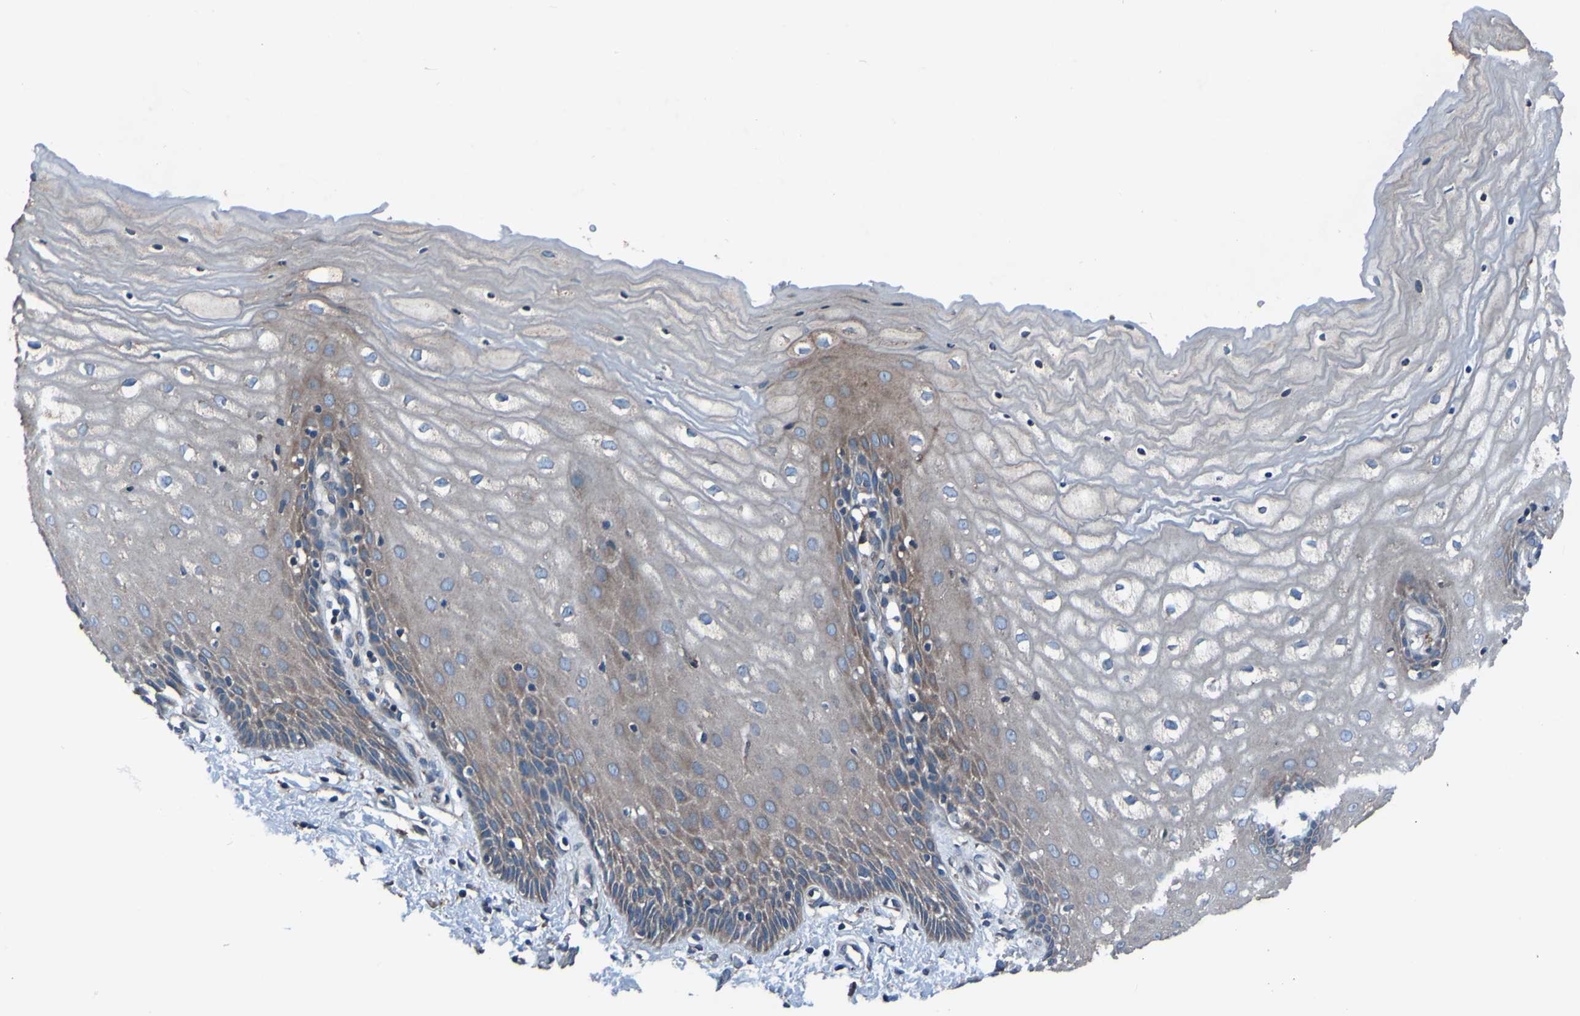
{"staining": {"intensity": "moderate", "quantity": "25%-75%", "location": "cytoplasmic/membranous"}, "tissue": "cervix", "cell_type": "Glandular cells", "image_type": "normal", "snomed": [{"axis": "morphology", "description": "Normal tissue, NOS"}, {"axis": "topography", "description": "Cervix"}], "caption": "Protein expression analysis of benign cervix shows moderate cytoplasmic/membranous positivity in approximately 25%-75% of glandular cells. (Brightfield microscopy of DAB IHC at high magnification).", "gene": "RAB5B", "patient": {"sex": "female", "age": 55}}